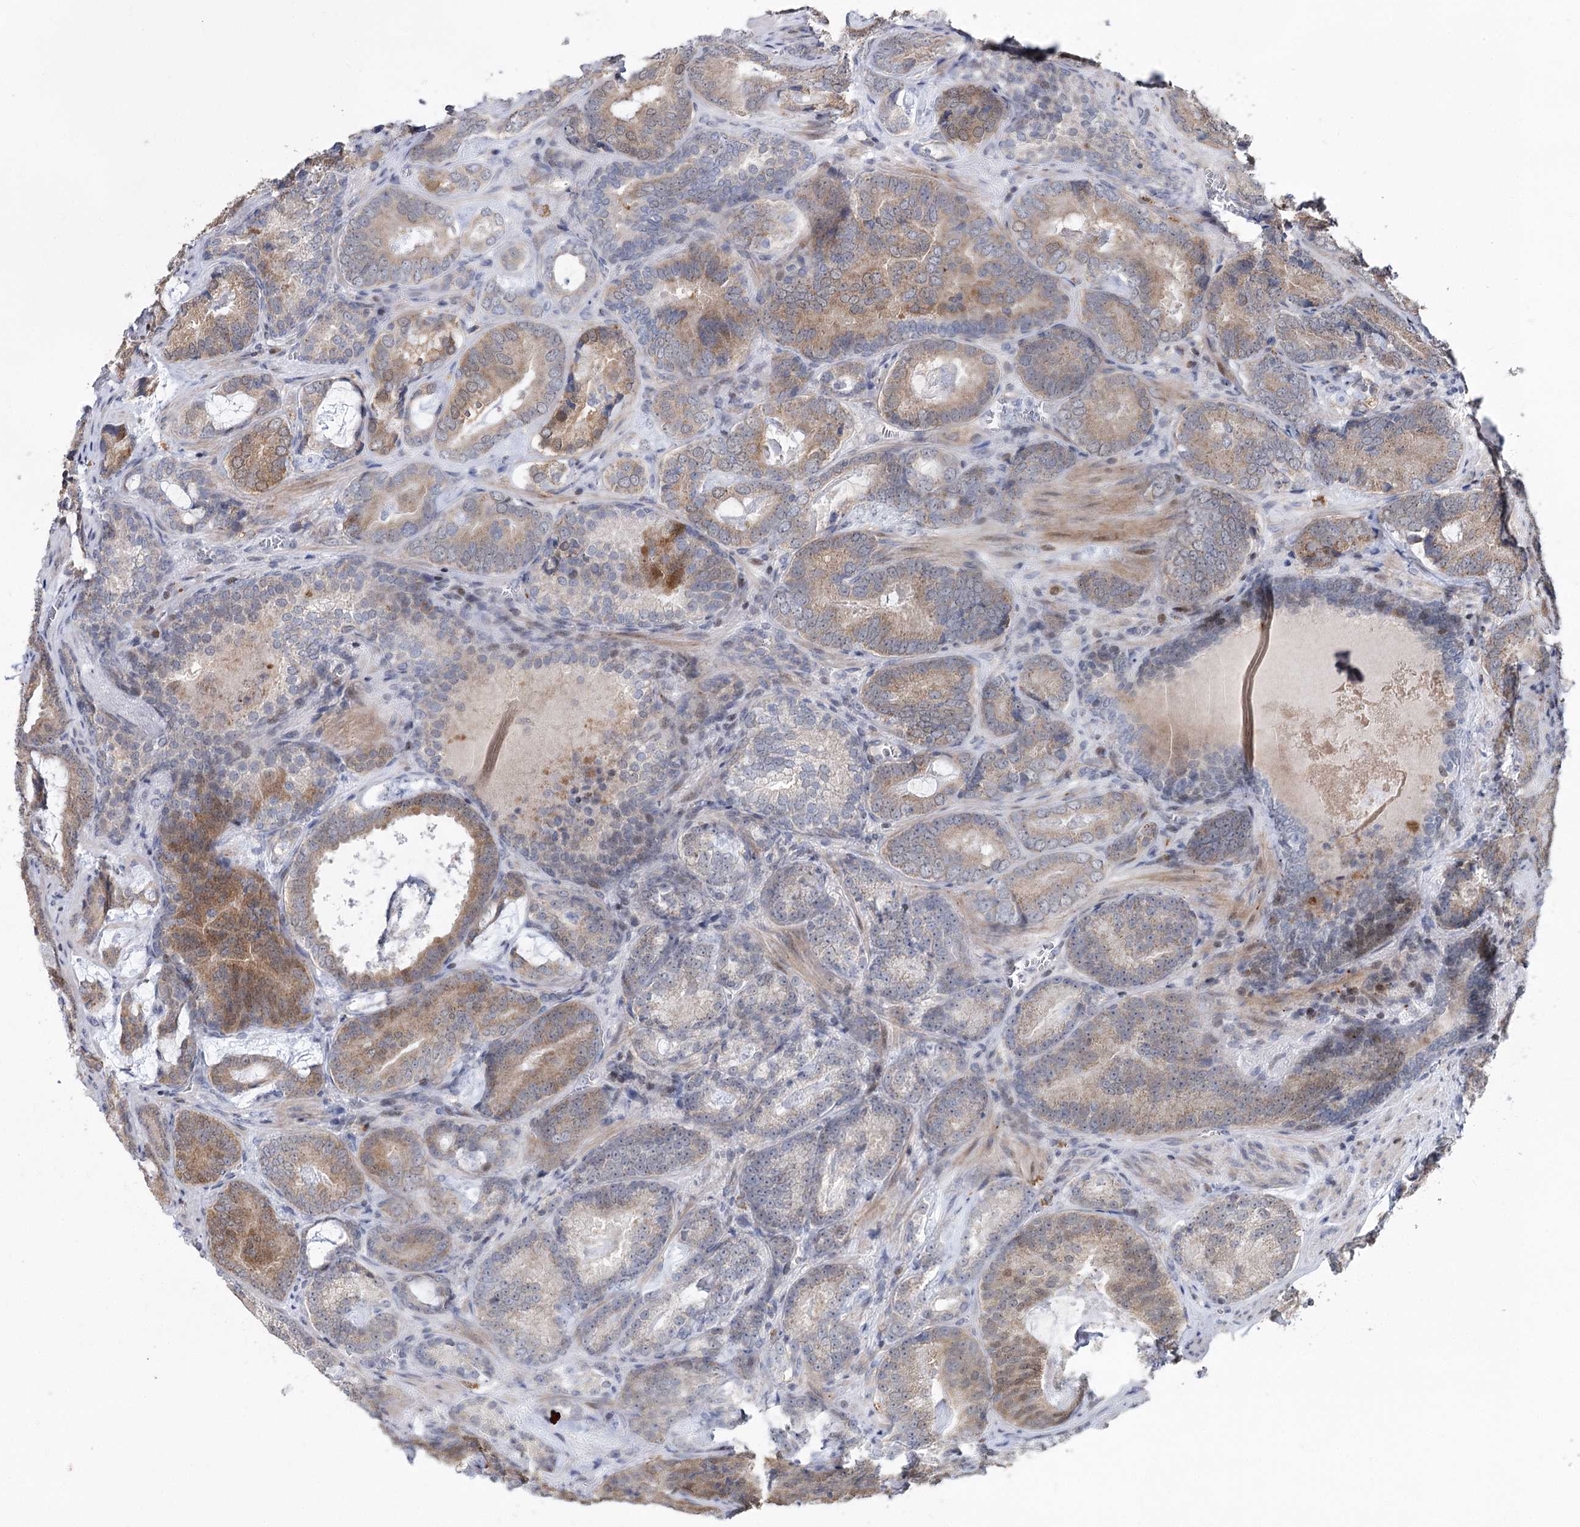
{"staining": {"intensity": "moderate", "quantity": "25%-75%", "location": "cytoplasmic/membranous"}, "tissue": "prostate cancer", "cell_type": "Tumor cells", "image_type": "cancer", "snomed": [{"axis": "morphology", "description": "Adenocarcinoma, Low grade"}, {"axis": "topography", "description": "Prostate"}], "caption": "This is an image of immunohistochemistry (IHC) staining of prostate low-grade adenocarcinoma, which shows moderate positivity in the cytoplasmic/membranous of tumor cells.", "gene": "PTGR1", "patient": {"sex": "male", "age": 60}}